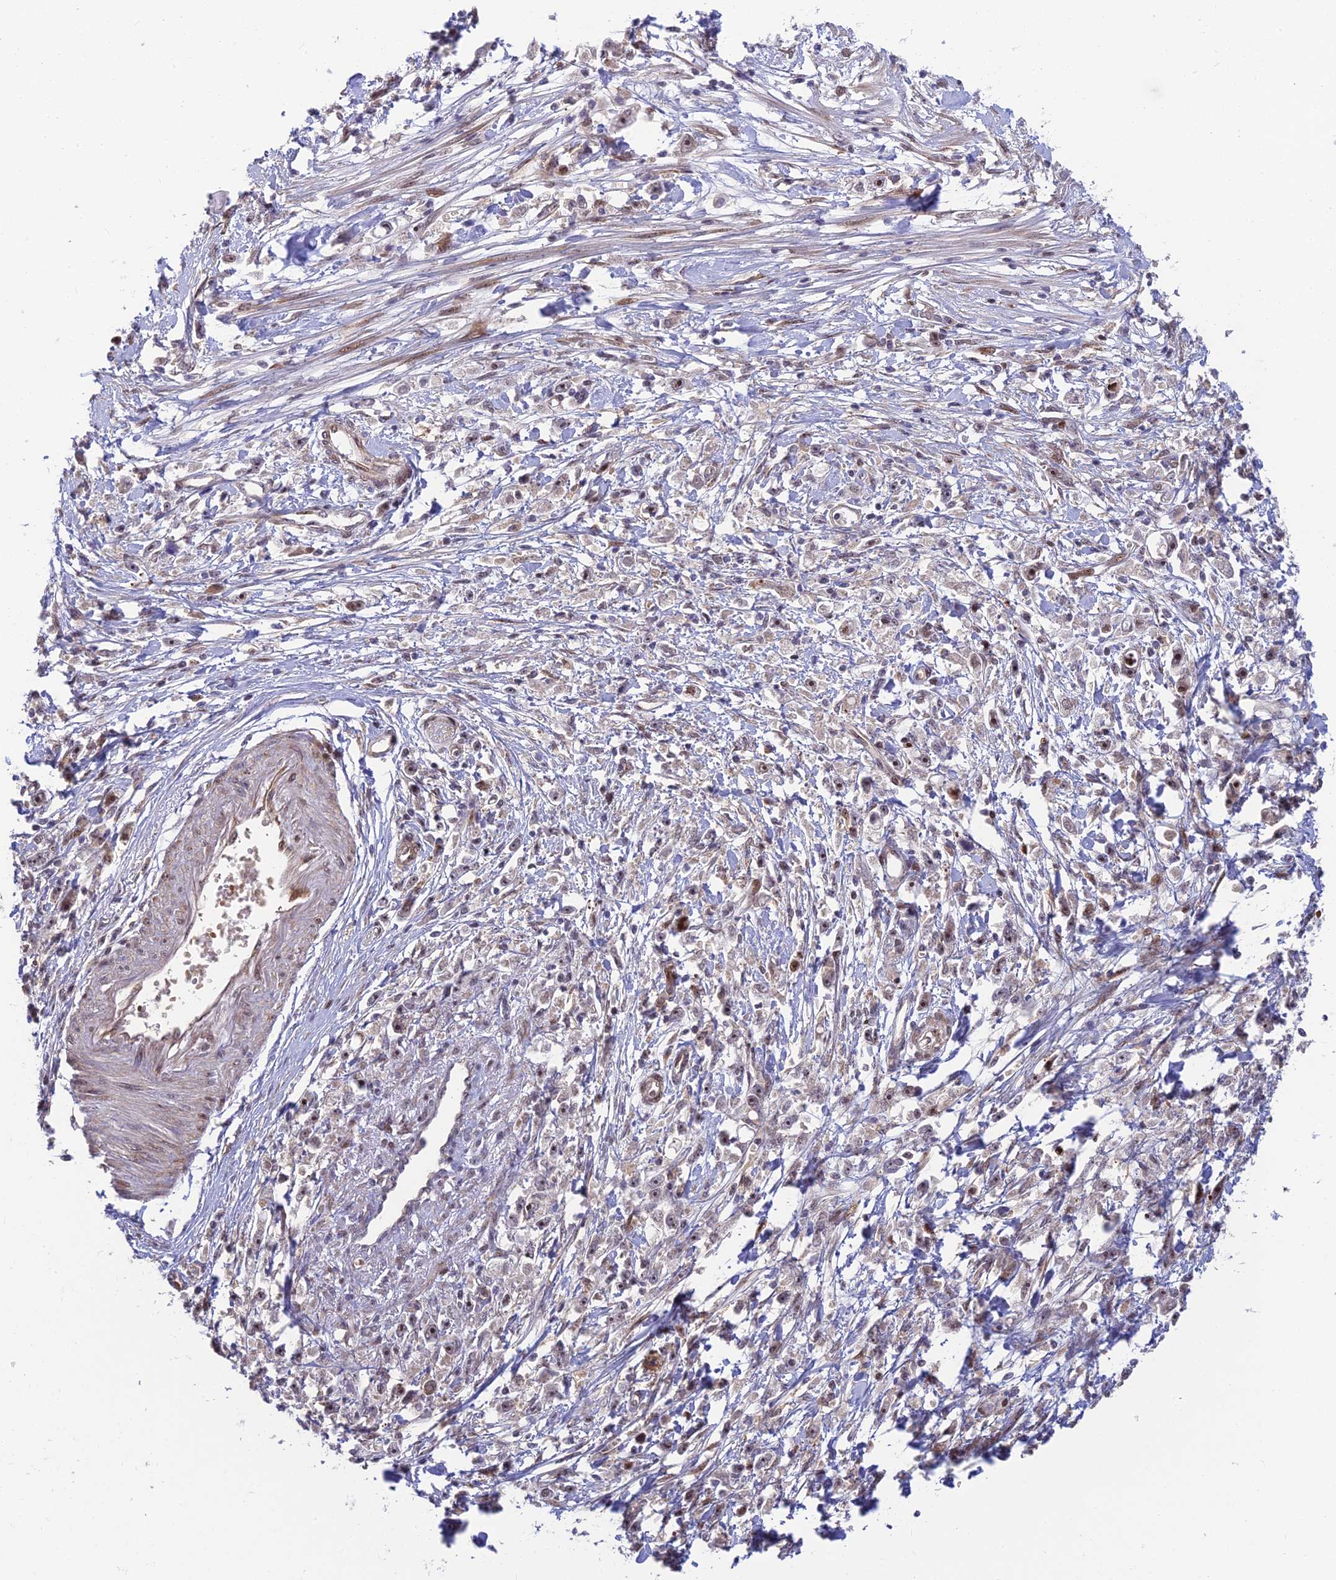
{"staining": {"intensity": "negative", "quantity": "none", "location": "none"}, "tissue": "stomach cancer", "cell_type": "Tumor cells", "image_type": "cancer", "snomed": [{"axis": "morphology", "description": "Adenocarcinoma, NOS"}, {"axis": "topography", "description": "Stomach"}], "caption": "High power microscopy photomicrograph of an immunohistochemistry image of adenocarcinoma (stomach), revealing no significant positivity in tumor cells.", "gene": "UFSP2", "patient": {"sex": "female", "age": 59}}